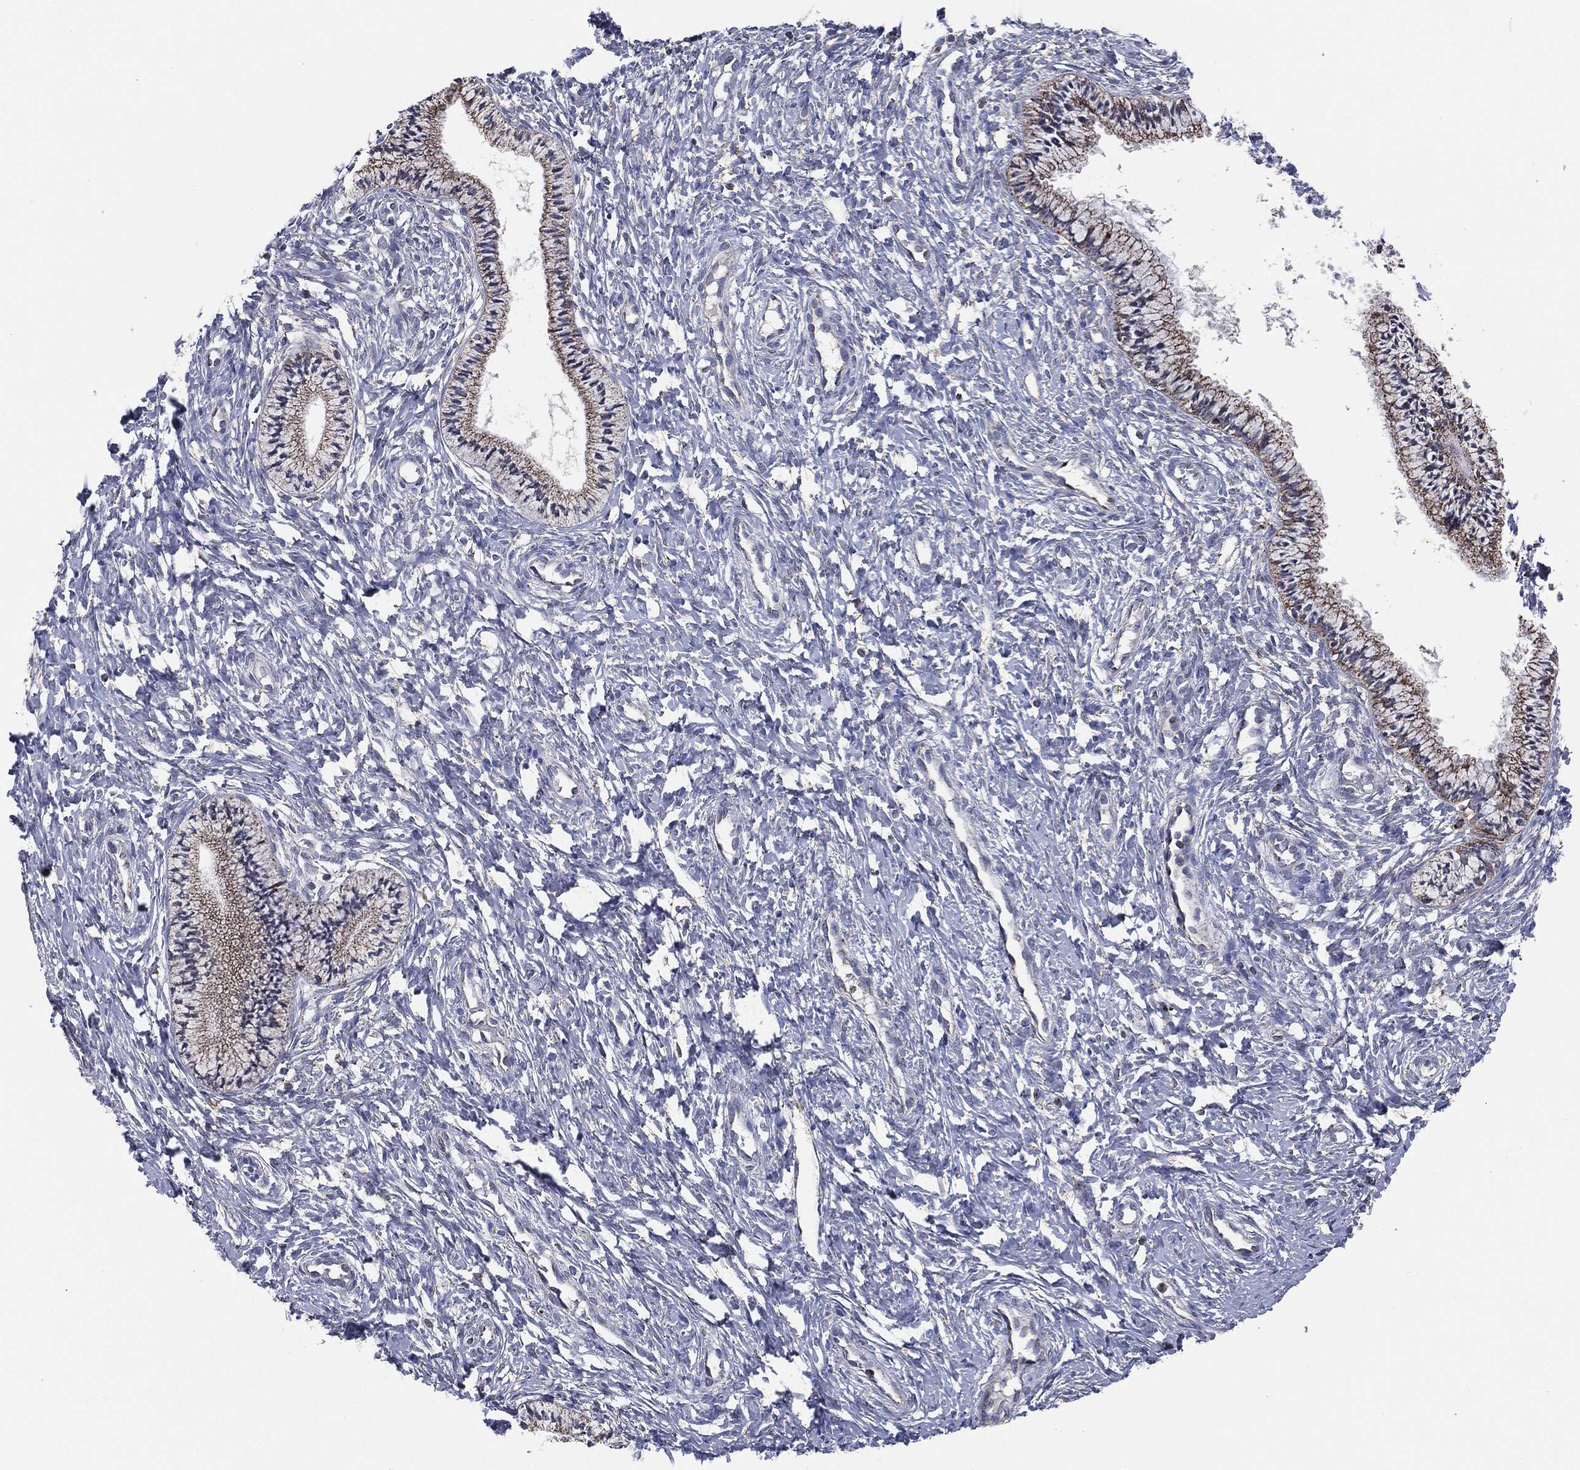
{"staining": {"intensity": "moderate", "quantity": "25%-75%", "location": "cytoplasmic/membranous"}, "tissue": "cervix", "cell_type": "Glandular cells", "image_type": "normal", "snomed": [{"axis": "morphology", "description": "Normal tissue, NOS"}, {"axis": "topography", "description": "Cervix"}], "caption": "Human cervix stained with a protein marker demonstrates moderate staining in glandular cells.", "gene": "NDUFV2", "patient": {"sex": "female", "age": 39}}